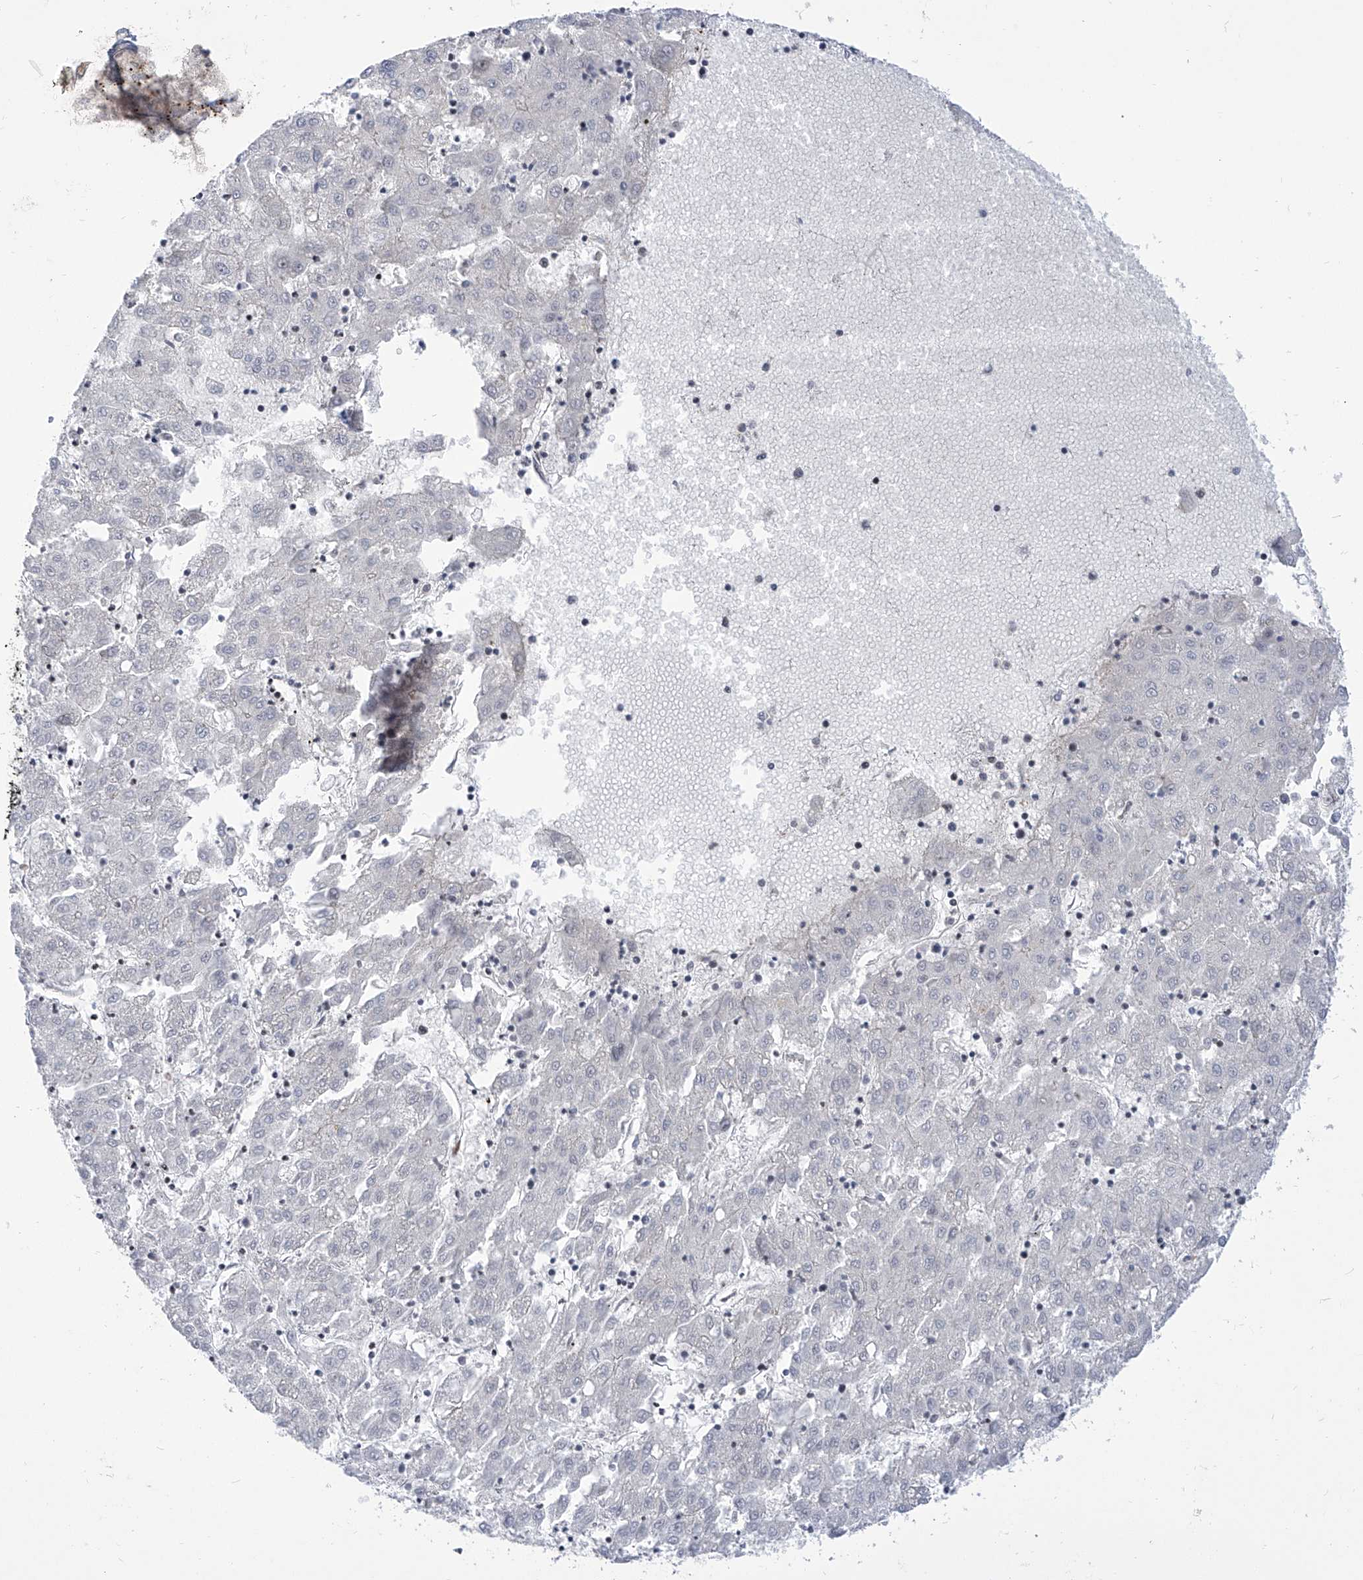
{"staining": {"intensity": "negative", "quantity": "none", "location": "none"}, "tissue": "liver cancer", "cell_type": "Tumor cells", "image_type": "cancer", "snomed": [{"axis": "morphology", "description": "Carcinoma, Hepatocellular, NOS"}, {"axis": "topography", "description": "Liver"}], "caption": "Tumor cells show no significant protein expression in liver cancer (hepatocellular carcinoma). (DAB (3,3'-diaminobenzidine) IHC, high magnification).", "gene": "CEP290", "patient": {"sex": "male", "age": 72}}